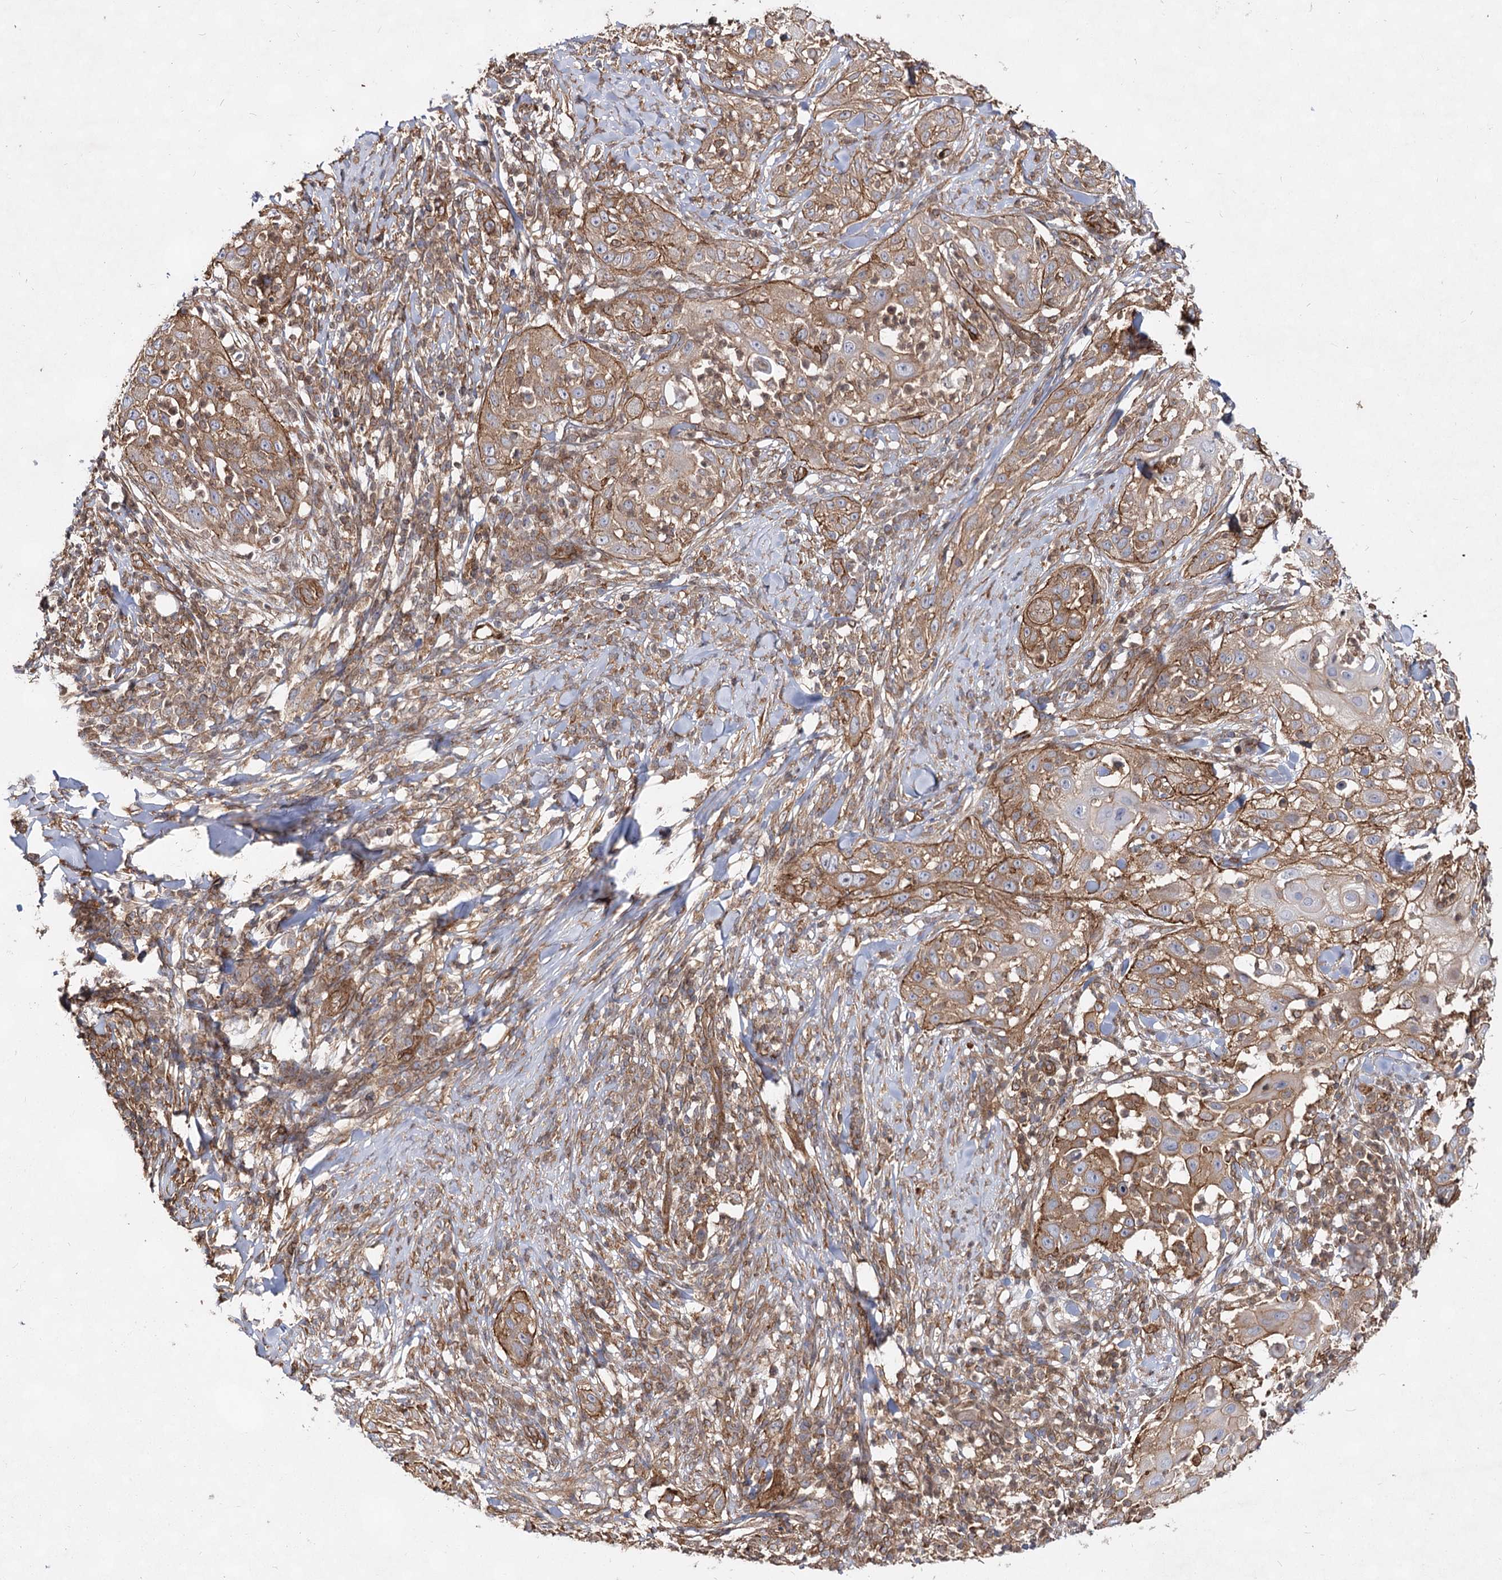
{"staining": {"intensity": "moderate", "quantity": "25%-75%", "location": "cytoplasmic/membranous"}, "tissue": "skin cancer", "cell_type": "Tumor cells", "image_type": "cancer", "snomed": [{"axis": "morphology", "description": "Squamous cell carcinoma, NOS"}, {"axis": "topography", "description": "Skin"}], "caption": "Approximately 25%-75% of tumor cells in skin cancer reveal moderate cytoplasmic/membranous protein expression as visualized by brown immunohistochemical staining.", "gene": "IQSEC1", "patient": {"sex": "female", "age": 44}}